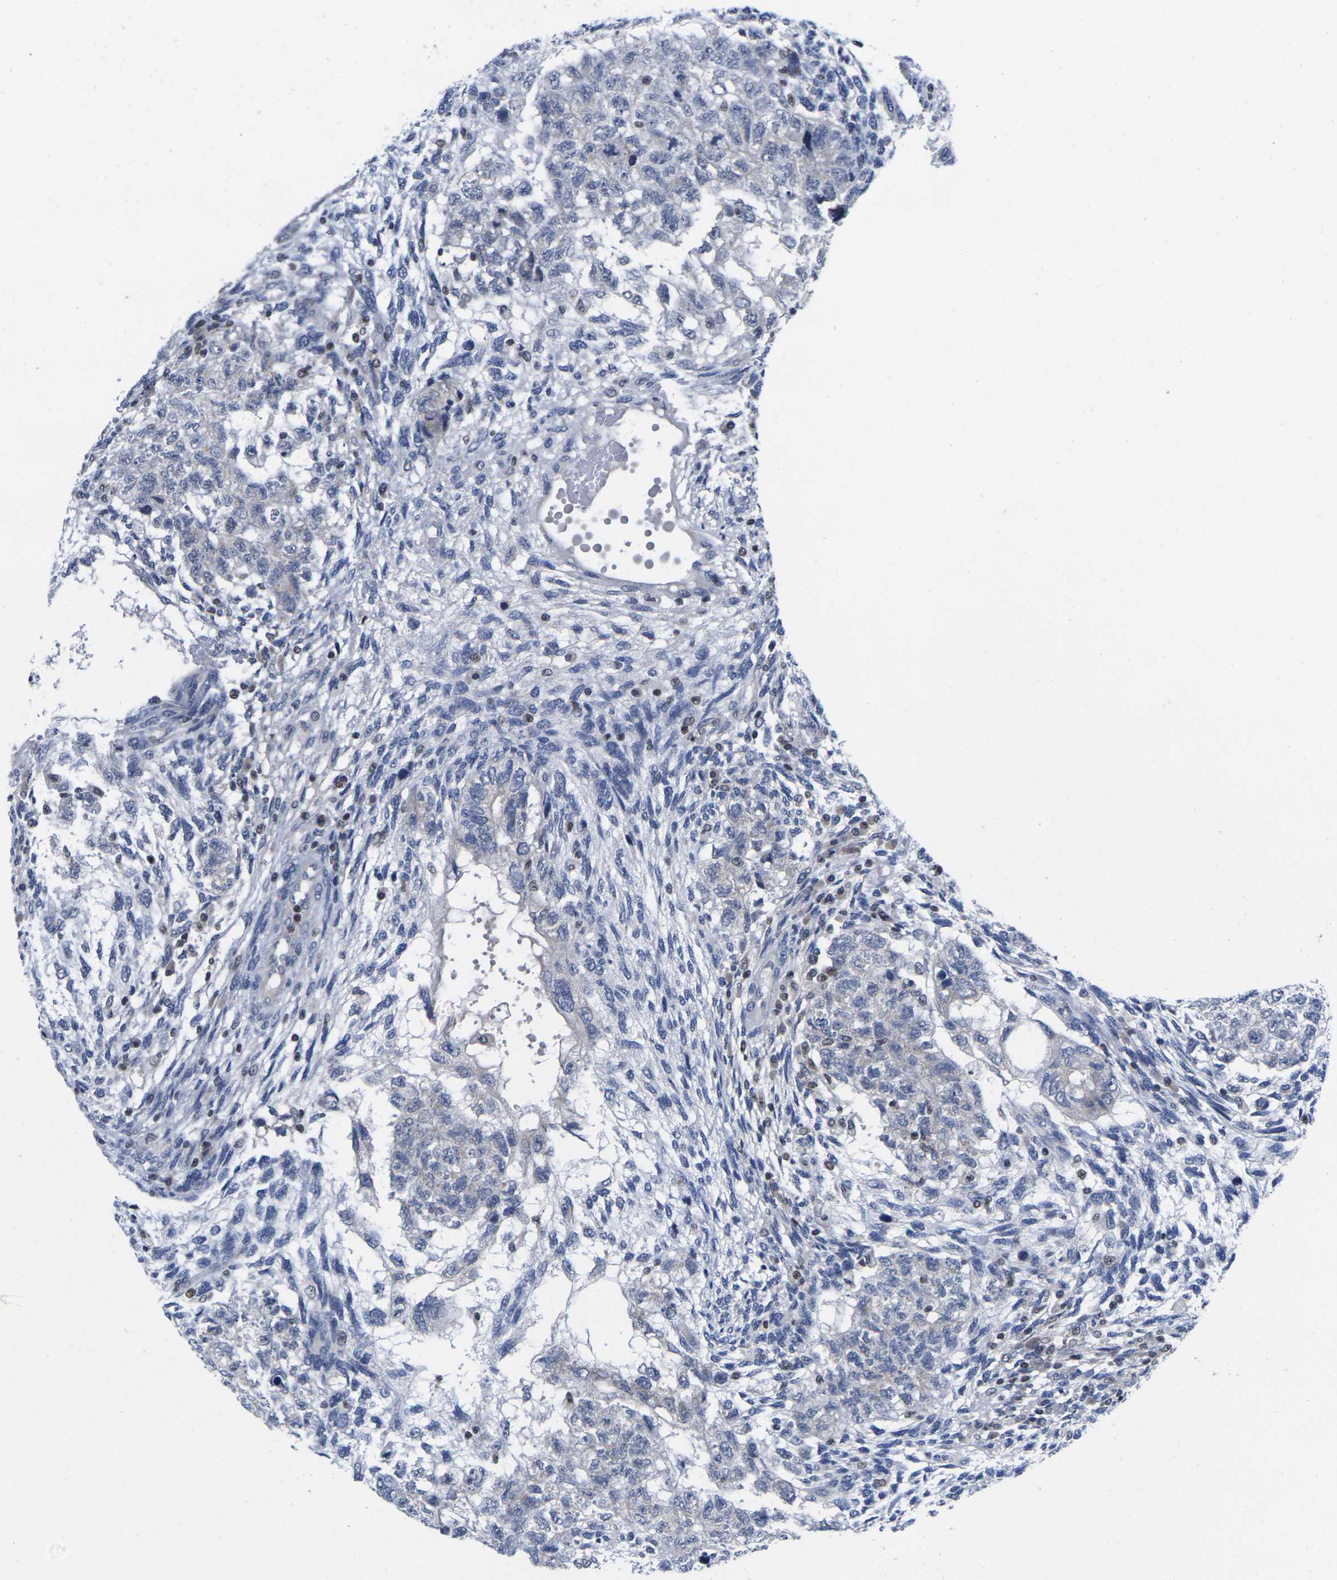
{"staining": {"intensity": "negative", "quantity": "none", "location": "none"}, "tissue": "testis cancer", "cell_type": "Tumor cells", "image_type": "cancer", "snomed": [{"axis": "morphology", "description": "Normal tissue, NOS"}, {"axis": "morphology", "description": "Carcinoma, Embryonal, NOS"}, {"axis": "topography", "description": "Testis"}], "caption": "A photomicrograph of human embryonal carcinoma (testis) is negative for staining in tumor cells.", "gene": "IKZF1", "patient": {"sex": "male", "age": 36}}